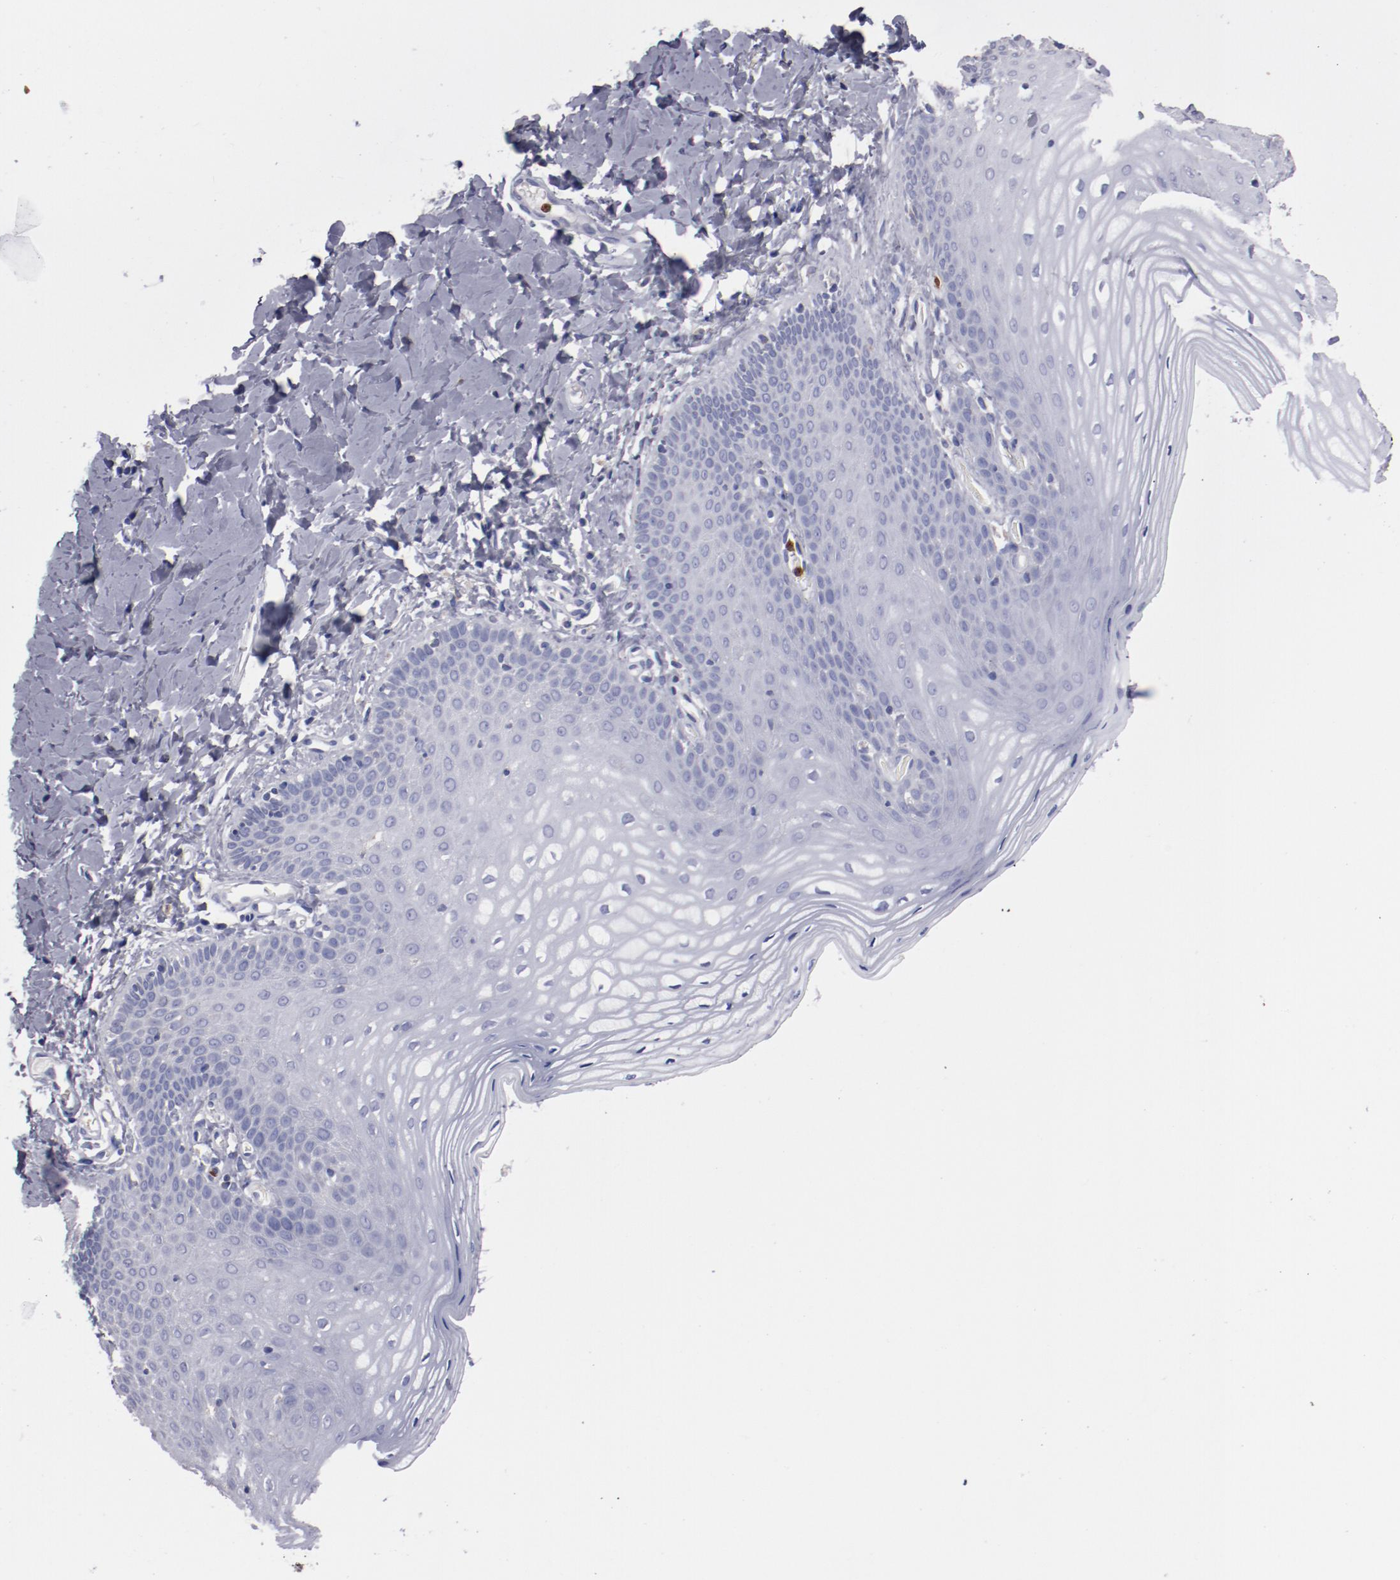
{"staining": {"intensity": "weak", "quantity": "<25%", "location": "cytoplasmic/membranous"}, "tissue": "vagina", "cell_type": "Squamous epithelial cells", "image_type": "normal", "snomed": [{"axis": "morphology", "description": "Normal tissue, NOS"}, {"axis": "topography", "description": "Vagina"}], "caption": "The image reveals no staining of squamous epithelial cells in benign vagina.", "gene": "FGR", "patient": {"sex": "female", "age": 55}}